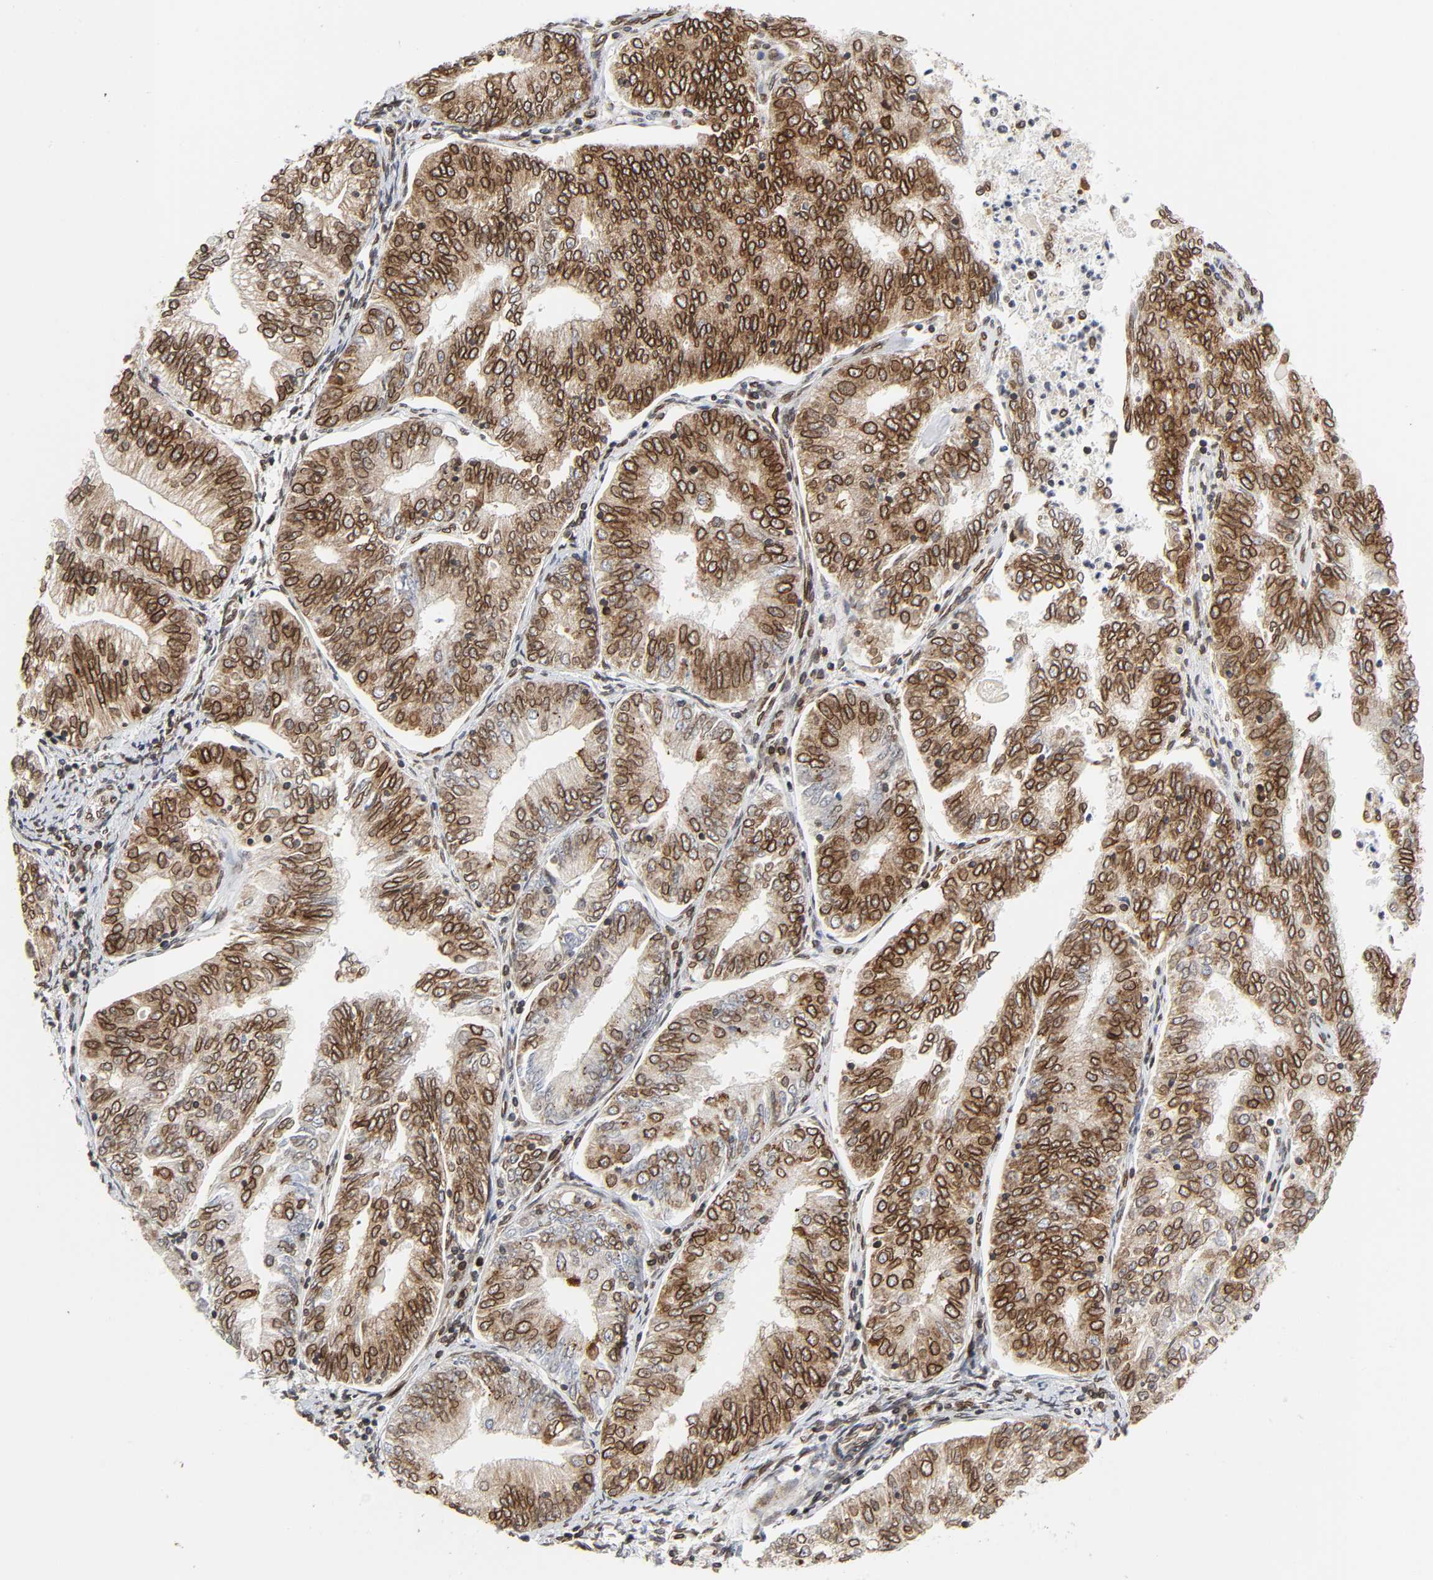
{"staining": {"intensity": "strong", "quantity": ">75%", "location": "cytoplasmic/membranous,nuclear"}, "tissue": "endometrial cancer", "cell_type": "Tumor cells", "image_type": "cancer", "snomed": [{"axis": "morphology", "description": "Adenocarcinoma, NOS"}, {"axis": "topography", "description": "Endometrium"}], "caption": "Endometrial cancer (adenocarcinoma) stained with IHC demonstrates strong cytoplasmic/membranous and nuclear positivity in approximately >75% of tumor cells. (DAB IHC with brightfield microscopy, high magnification).", "gene": "RANGAP1", "patient": {"sex": "female", "age": 69}}